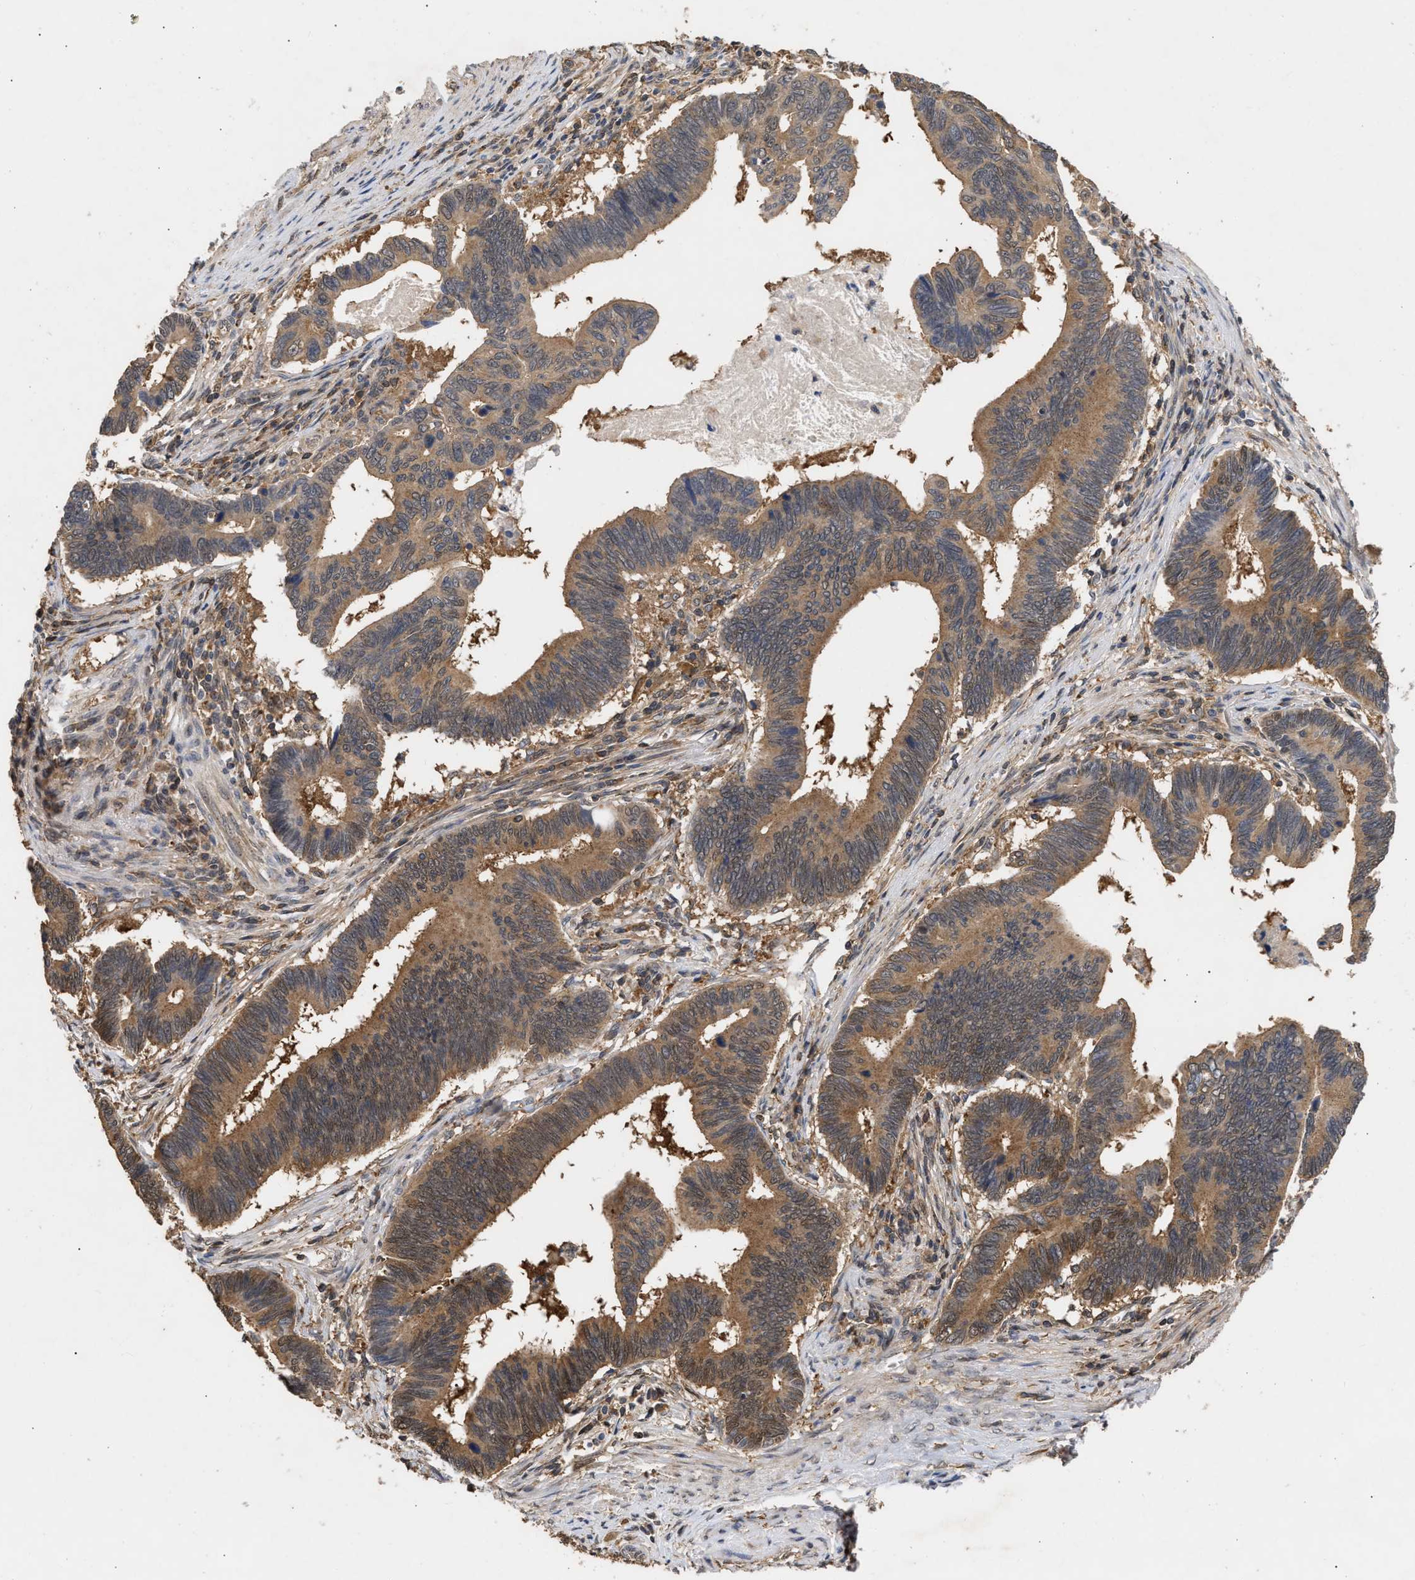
{"staining": {"intensity": "moderate", "quantity": ">75%", "location": "cytoplasmic/membranous,nuclear"}, "tissue": "pancreatic cancer", "cell_type": "Tumor cells", "image_type": "cancer", "snomed": [{"axis": "morphology", "description": "Adenocarcinoma, NOS"}, {"axis": "topography", "description": "Pancreas"}], "caption": "Human pancreatic cancer (adenocarcinoma) stained with a protein marker demonstrates moderate staining in tumor cells.", "gene": "FITM1", "patient": {"sex": "female", "age": 70}}